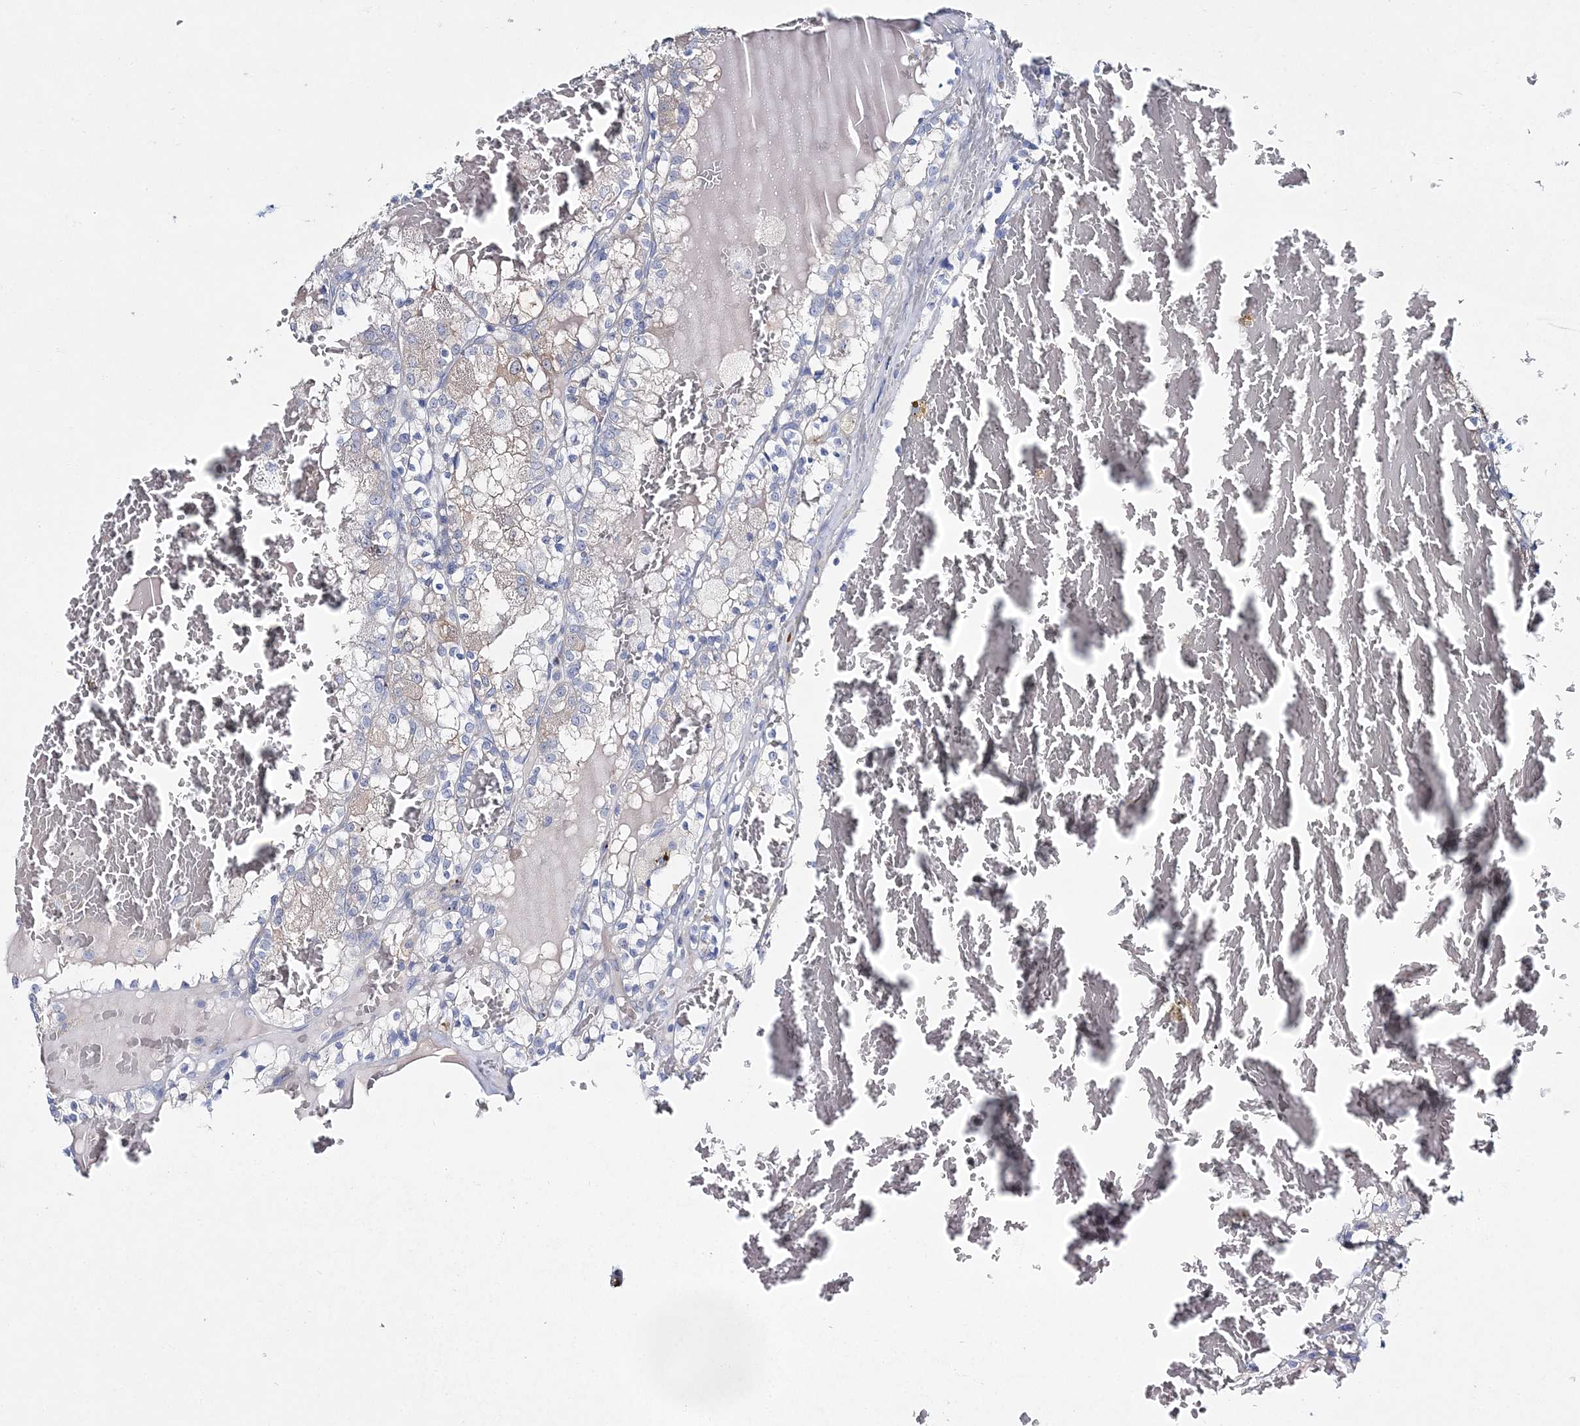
{"staining": {"intensity": "weak", "quantity": "<25%", "location": "cytoplasmic/membranous"}, "tissue": "renal cancer", "cell_type": "Tumor cells", "image_type": "cancer", "snomed": [{"axis": "morphology", "description": "Adenocarcinoma, NOS"}, {"axis": "topography", "description": "Kidney"}], "caption": "DAB immunohistochemical staining of human renal adenocarcinoma demonstrates no significant positivity in tumor cells. (DAB immunohistochemistry with hematoxylin counter stain).", "gene": "ADGRL1", "patient": {"sex": "female", "age": 56}}